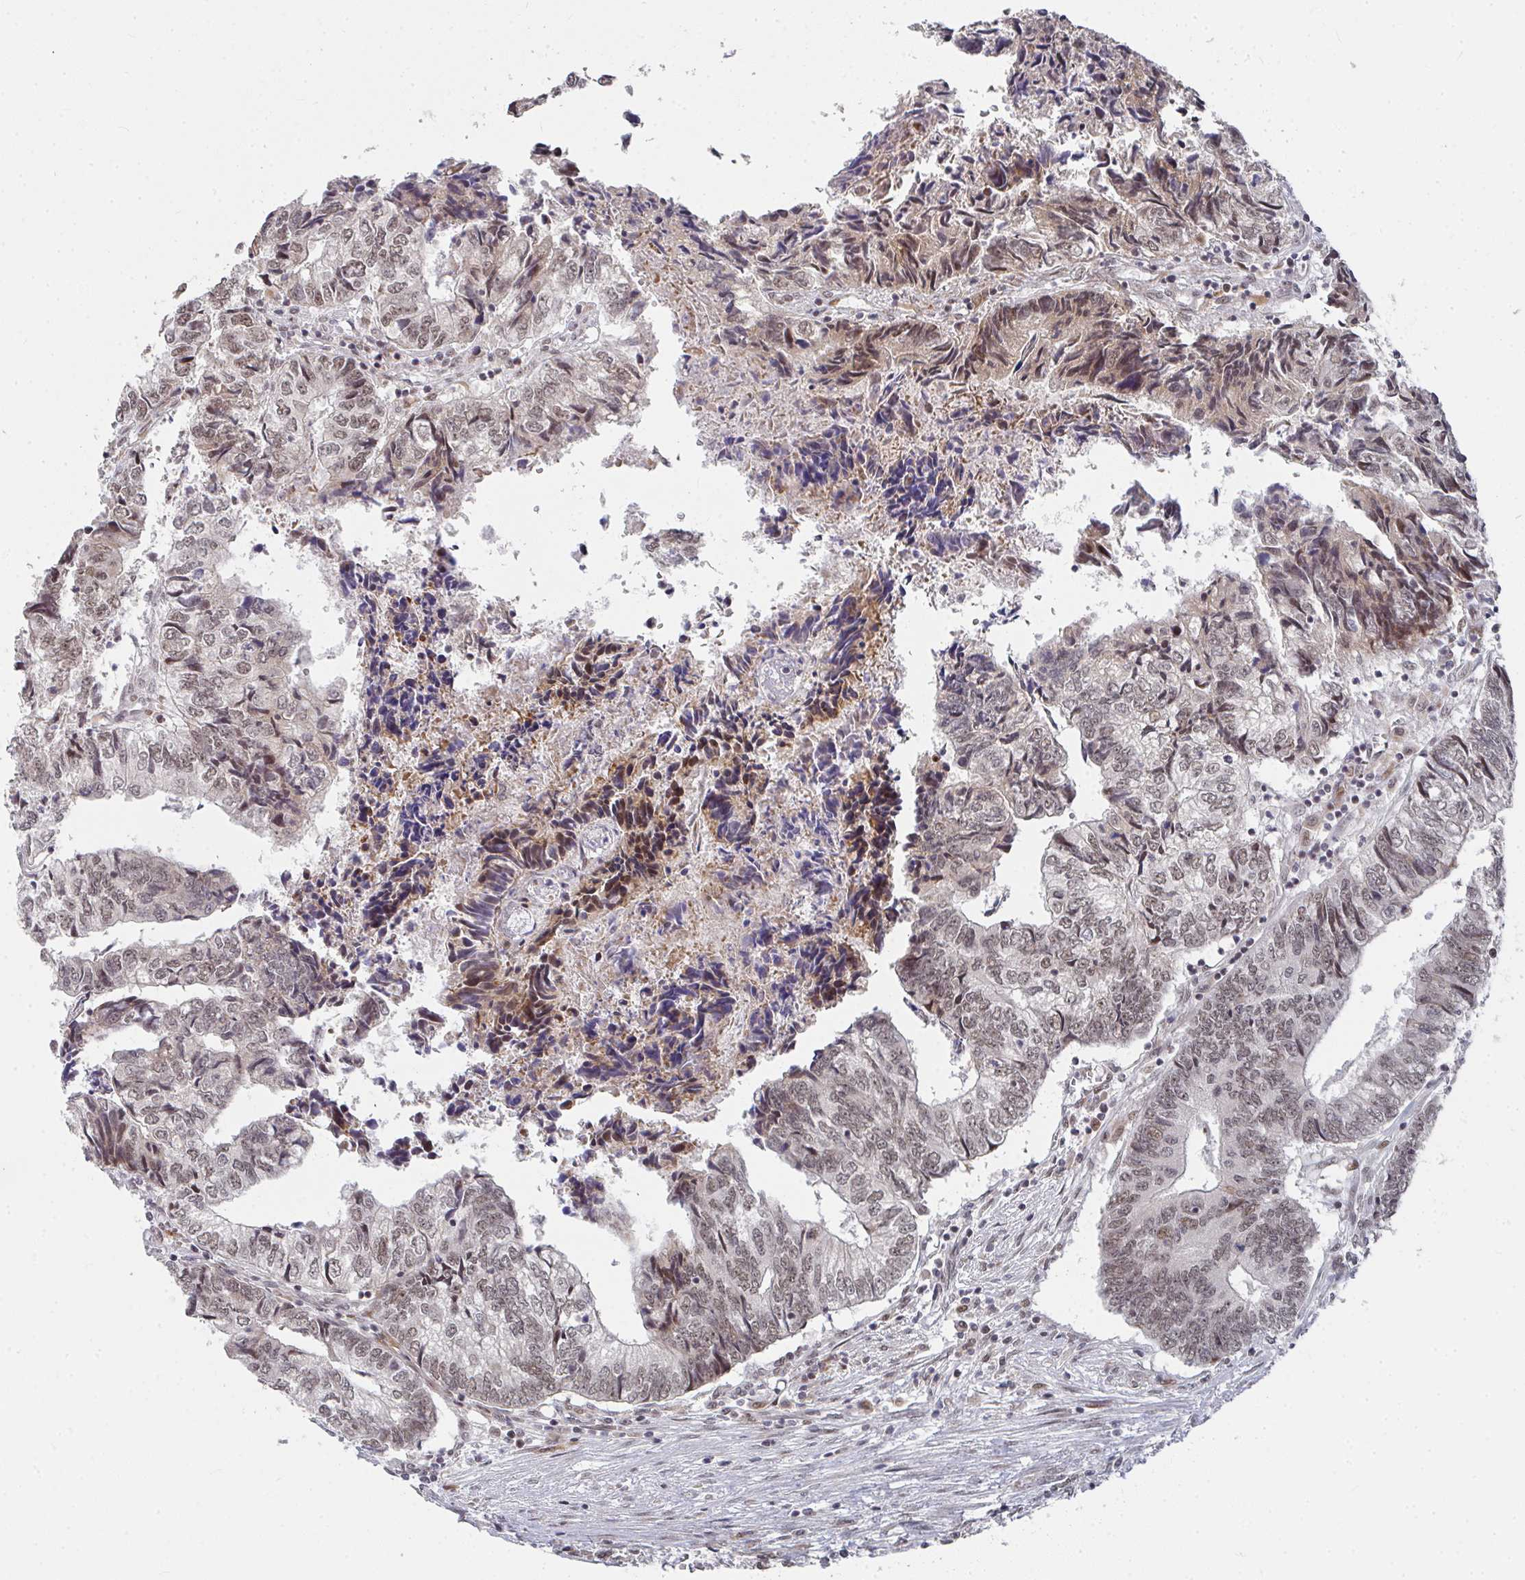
{"staining": {"intensity": "moderate", "quantity": ">75%", "location": "nuclear"}, "tissue": "colorectal cancer", "cell_type": "Tumor cells", "image_type": "cancer", "snomed": [{"axis": "morphology", "description": "Adenocarcinoma, NOS"}, {"axis": "topography", "description": "Colon"}], "caption": "A brown stain shows moderate nuclear expression of a protein in human colorectal cancer (adenocarcinoma) tumor cells.", "gene": "RBBP5", "patient": {"sex": "male", "age": 86}}